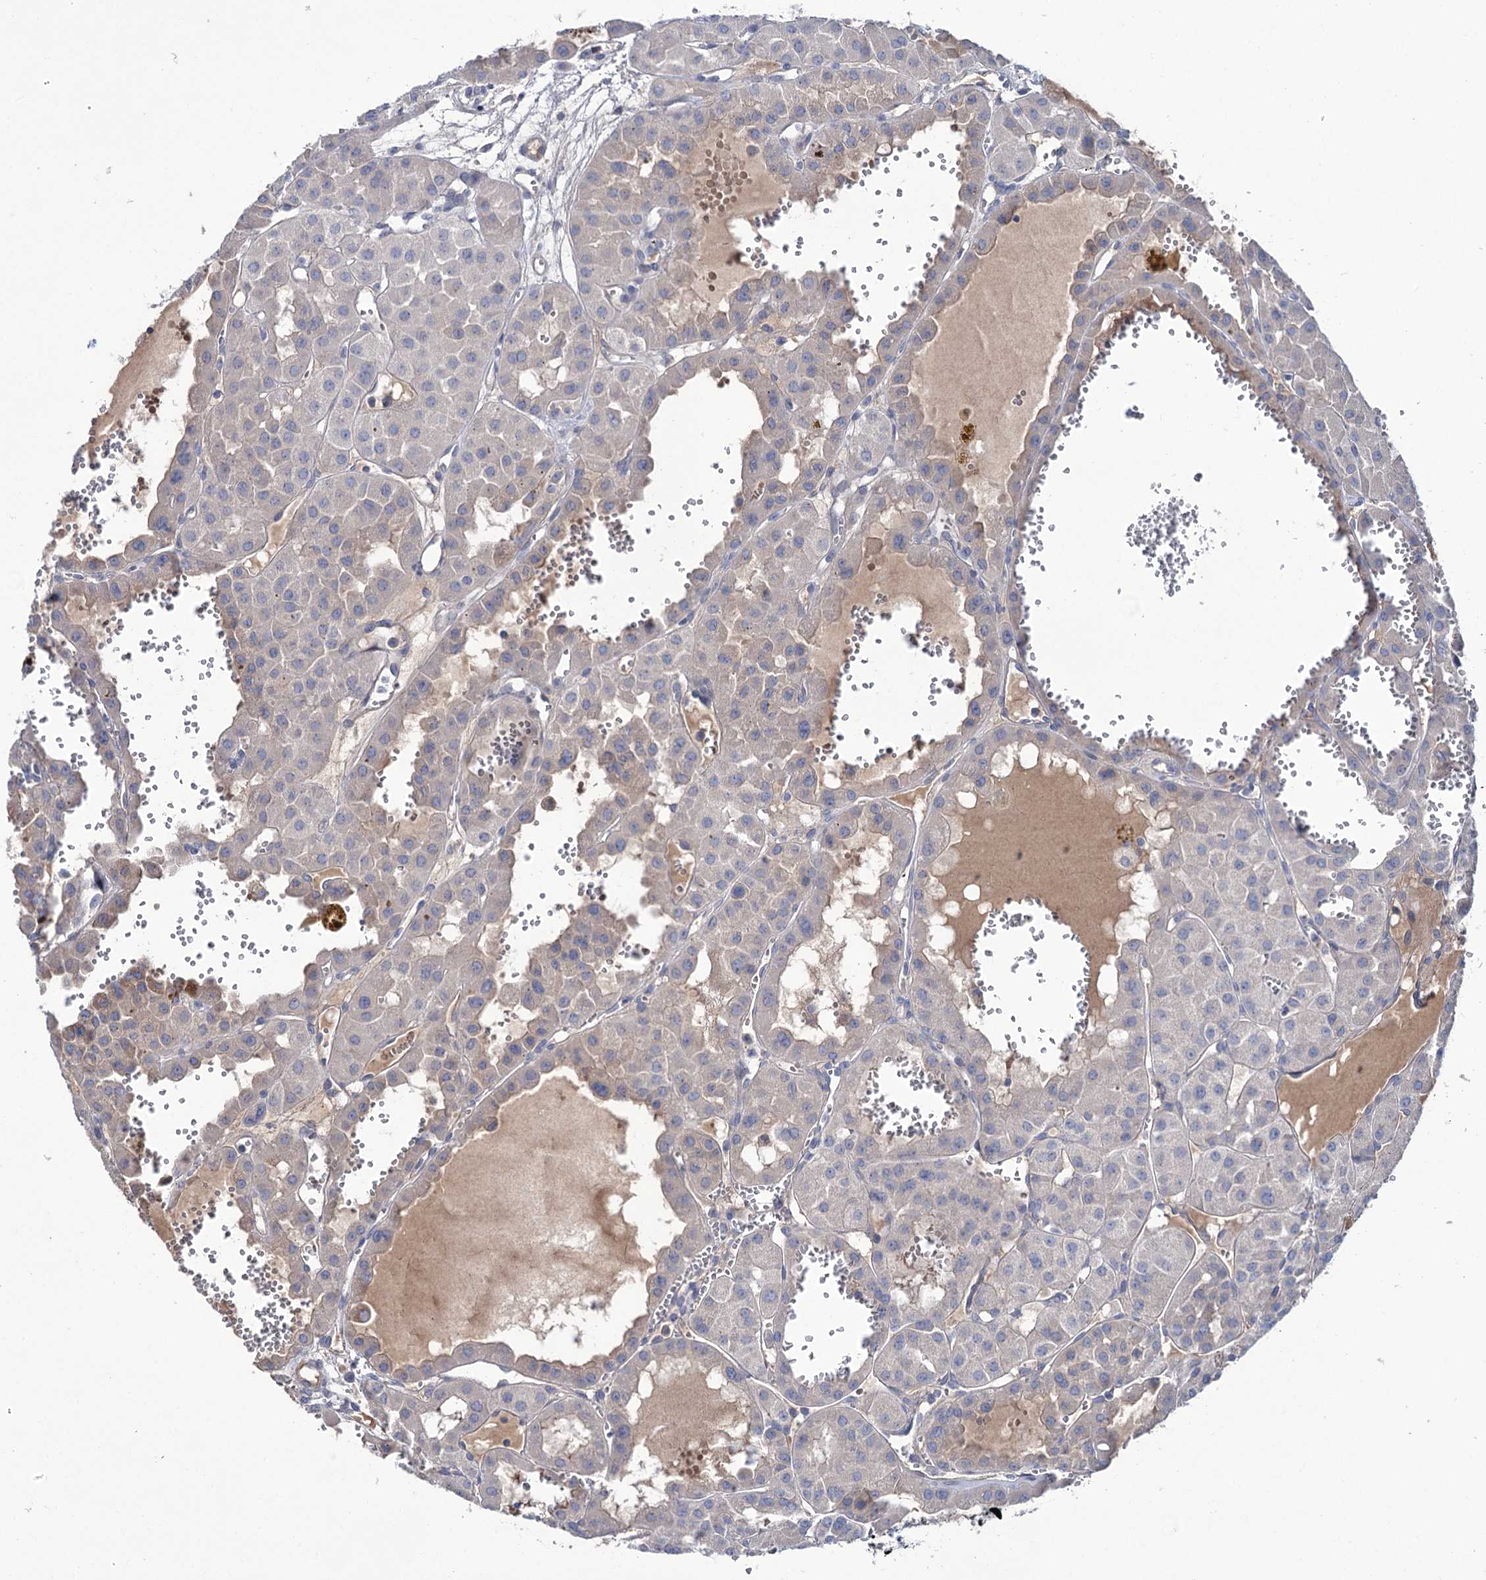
{"staining": {"intensity": "negative", "quantity": "none", "location": "none"}, "tissue": "renal cancer", "cell_type": "Tumor cells", "image_type": "cancer", "snomed": [{"axis": "morphology", "description": "Carcinoma, NOS"}, {"axis": "topography", "description": "Kidney"}], "caption": "Tumor cells show no significant staining in renal cancer (carcinoma).", "gene": "PPP1R32", "patient": {"sex": "female", "age": 75}}